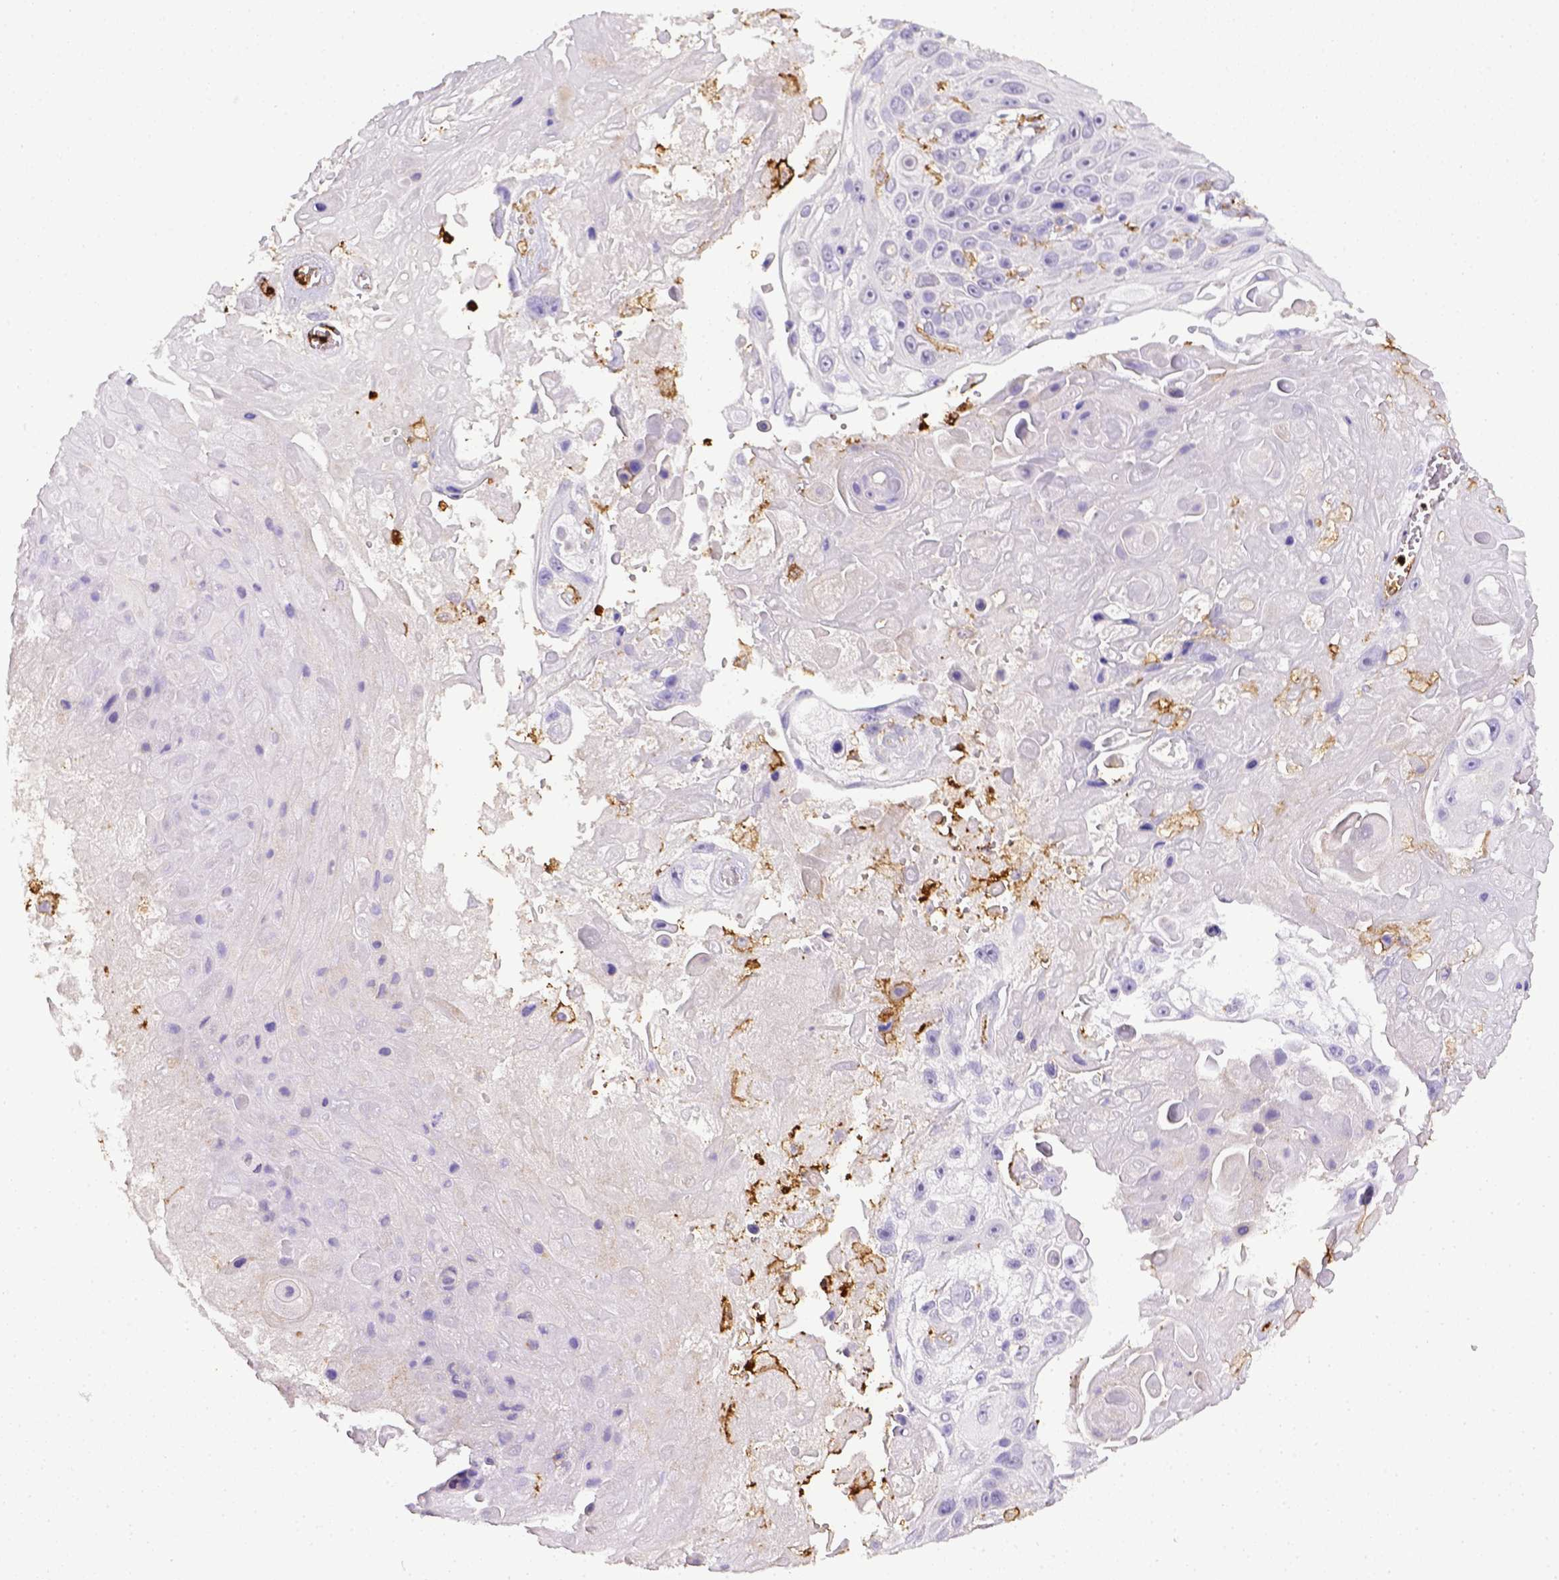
{"staining": {"intensity": "negative", "quantity": "none", "location": "none"}, "tissue": "skin cancer", "cell_type": "Tumor cells", "image_type": "cancer", "snomed": [{"axis": "morphology", "description": "Squamous cell carcinoma, NOS"}, {"axis": "topography", "description": "Skin"}], "caption": "Skin squamous cell carcinoma was stained to show a protein in brown. There is no significant positivity in tumor cells. Nuclei are stained in blue.", "gene": "ITGAM", "patient": {"sex": "male", "age": 82}}